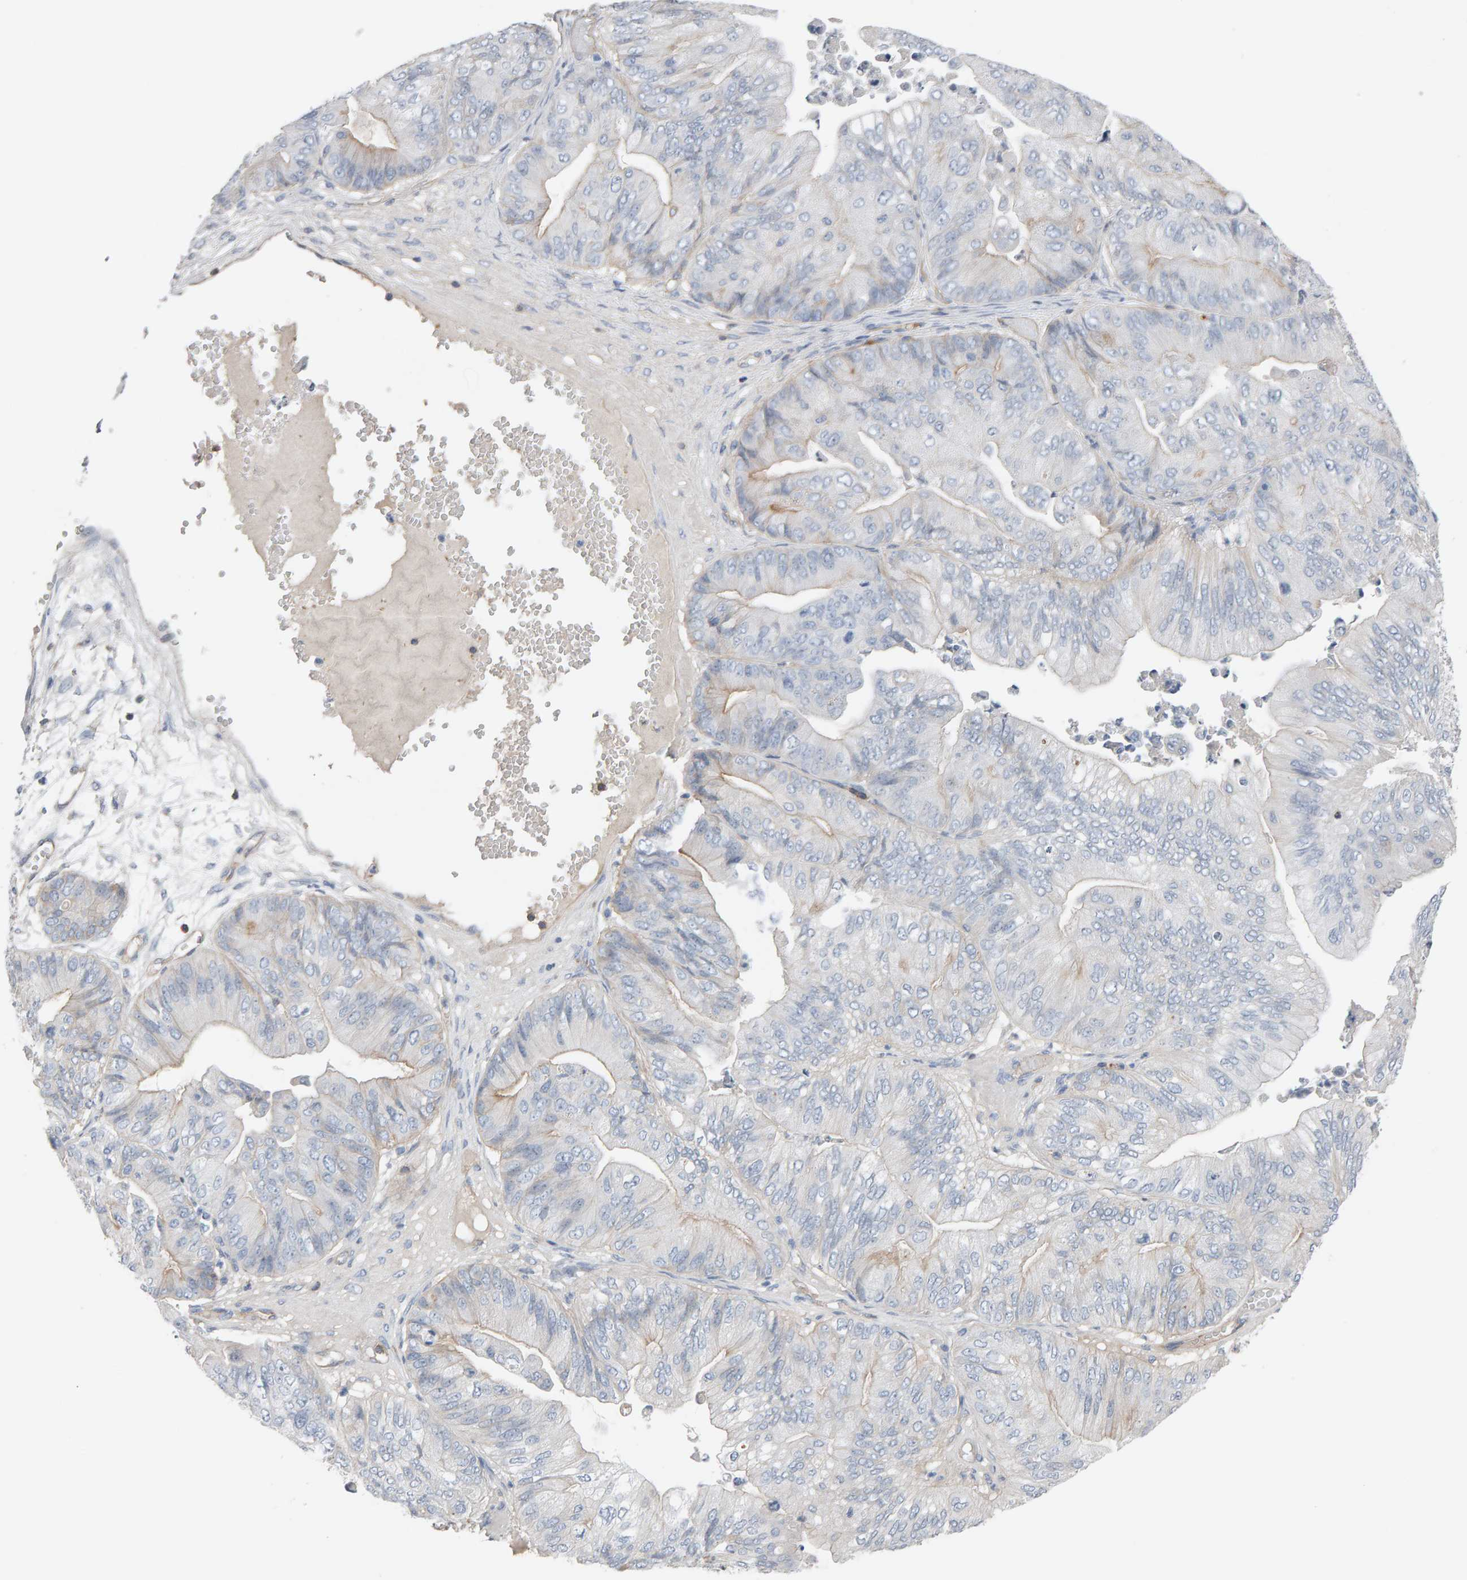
{"staining": {"intensity": "weak", "quantity": "<25%", "location": "cytoplasmic/membranous"}, "tissue": "ovarian cancer", "cell_type": "Tumor cells", "image_type": "cancer", "snomed": [{"axis": "morphology", "description": "Cystadenocarcinoma, mucinous, NOS"}, {"axis": "topography", "description": "Ovary"}], "caption": "Image shows no protein staining in tumor cells of ovarian cancer tissue.", "gene": "FYN", "patient": {"sex": "female", "age": 61}}